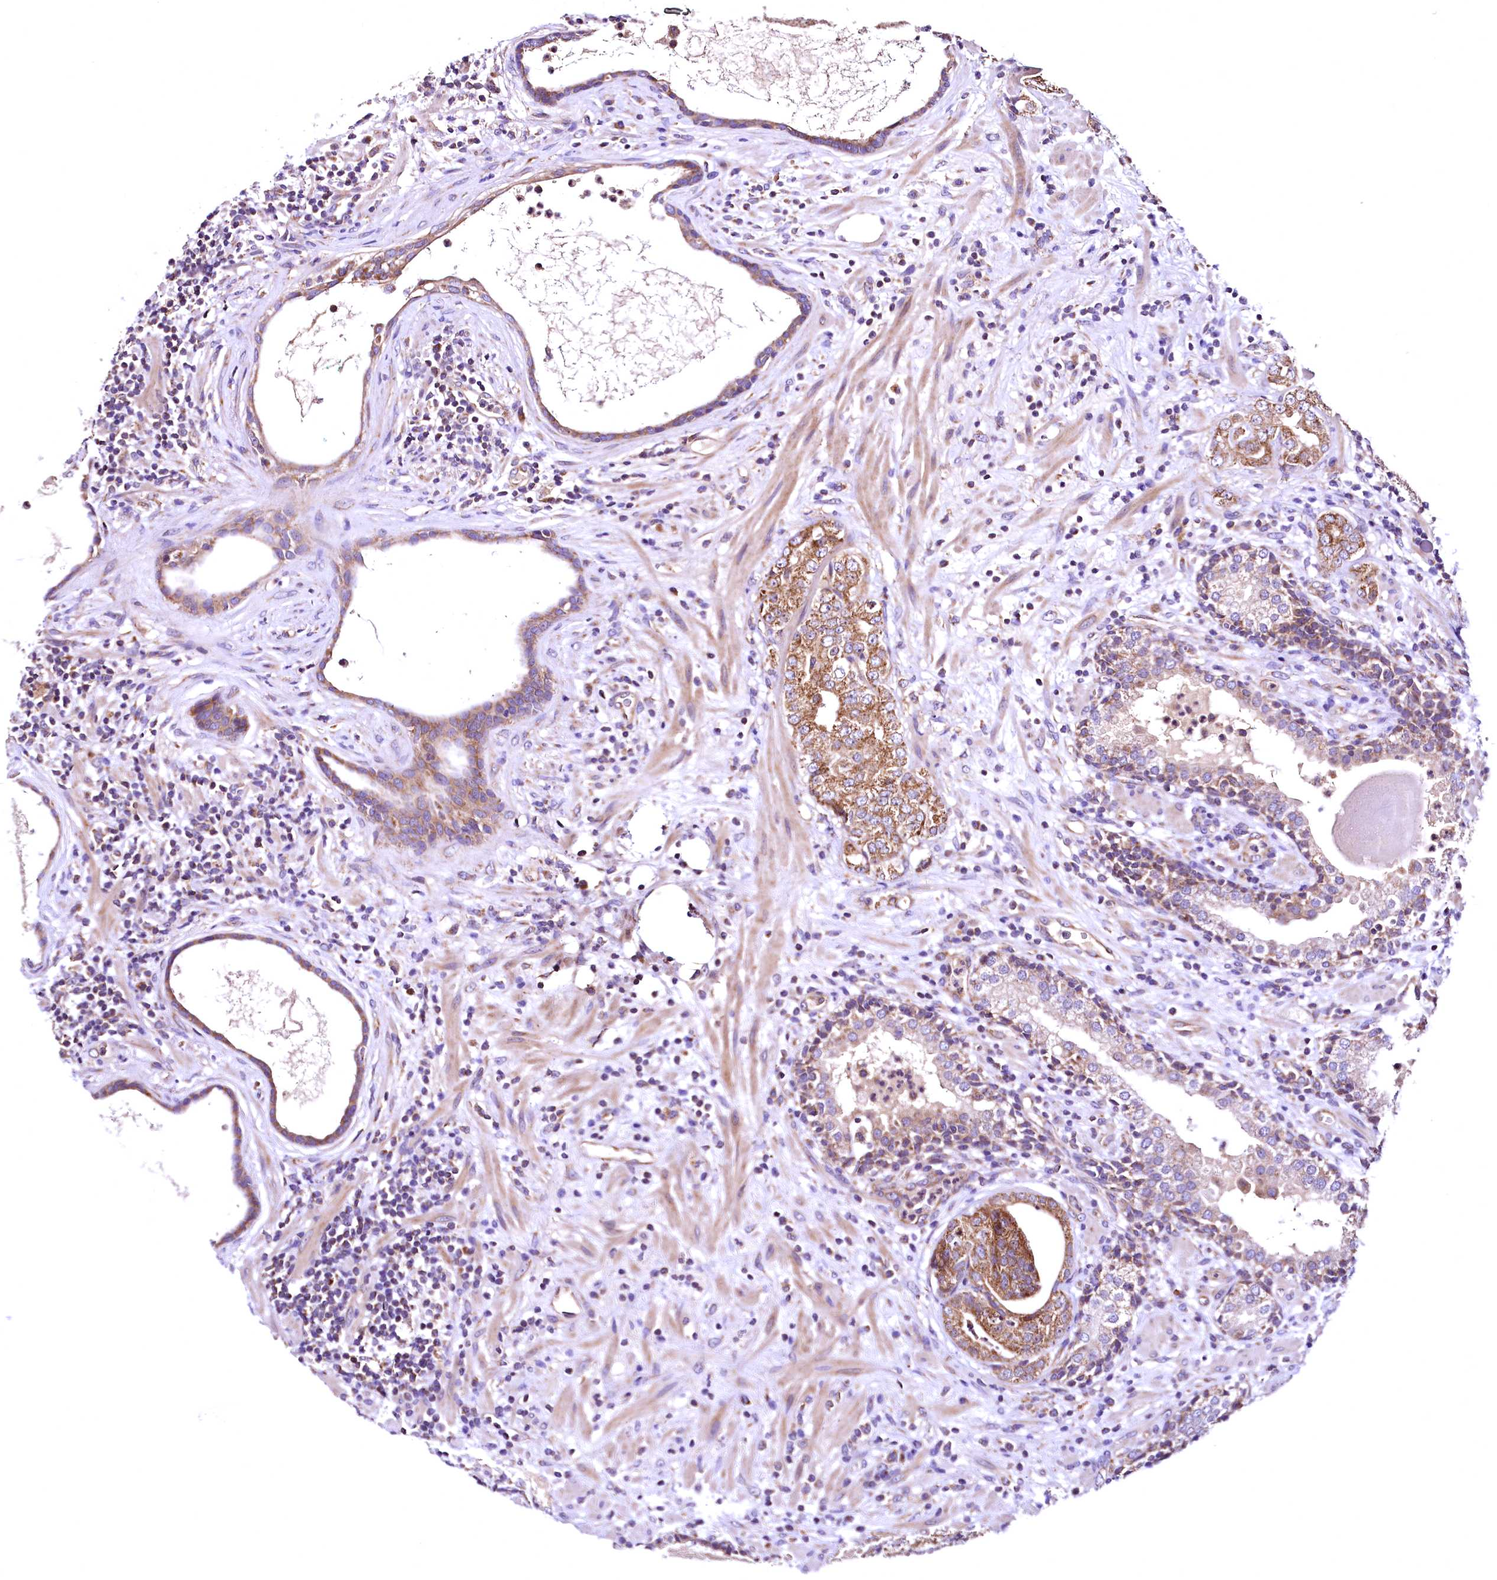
{"staining": {"intensity": "moderate", "quantity": ">75%", "location": "cytoplasmic/membranous"}, "tissue": "prostate cancer", "cell_type": "Tumor cells", "image_type": "cancer", "snomed": [{"axis": "morphology", "description": "Adenocarcinoma, High grade"}, {"axis": "topography", "description": "Prostate"}], "caption": "About >75% of tumor cells in human prostate cancer (high-grade adenocarcinoma) reveal moderate cytoplasmic/membranous protein staining as visualized by brown immunohistochemical staining.", "gene": "MRPL57", "patient": {"sex": "male", "age": 64}}